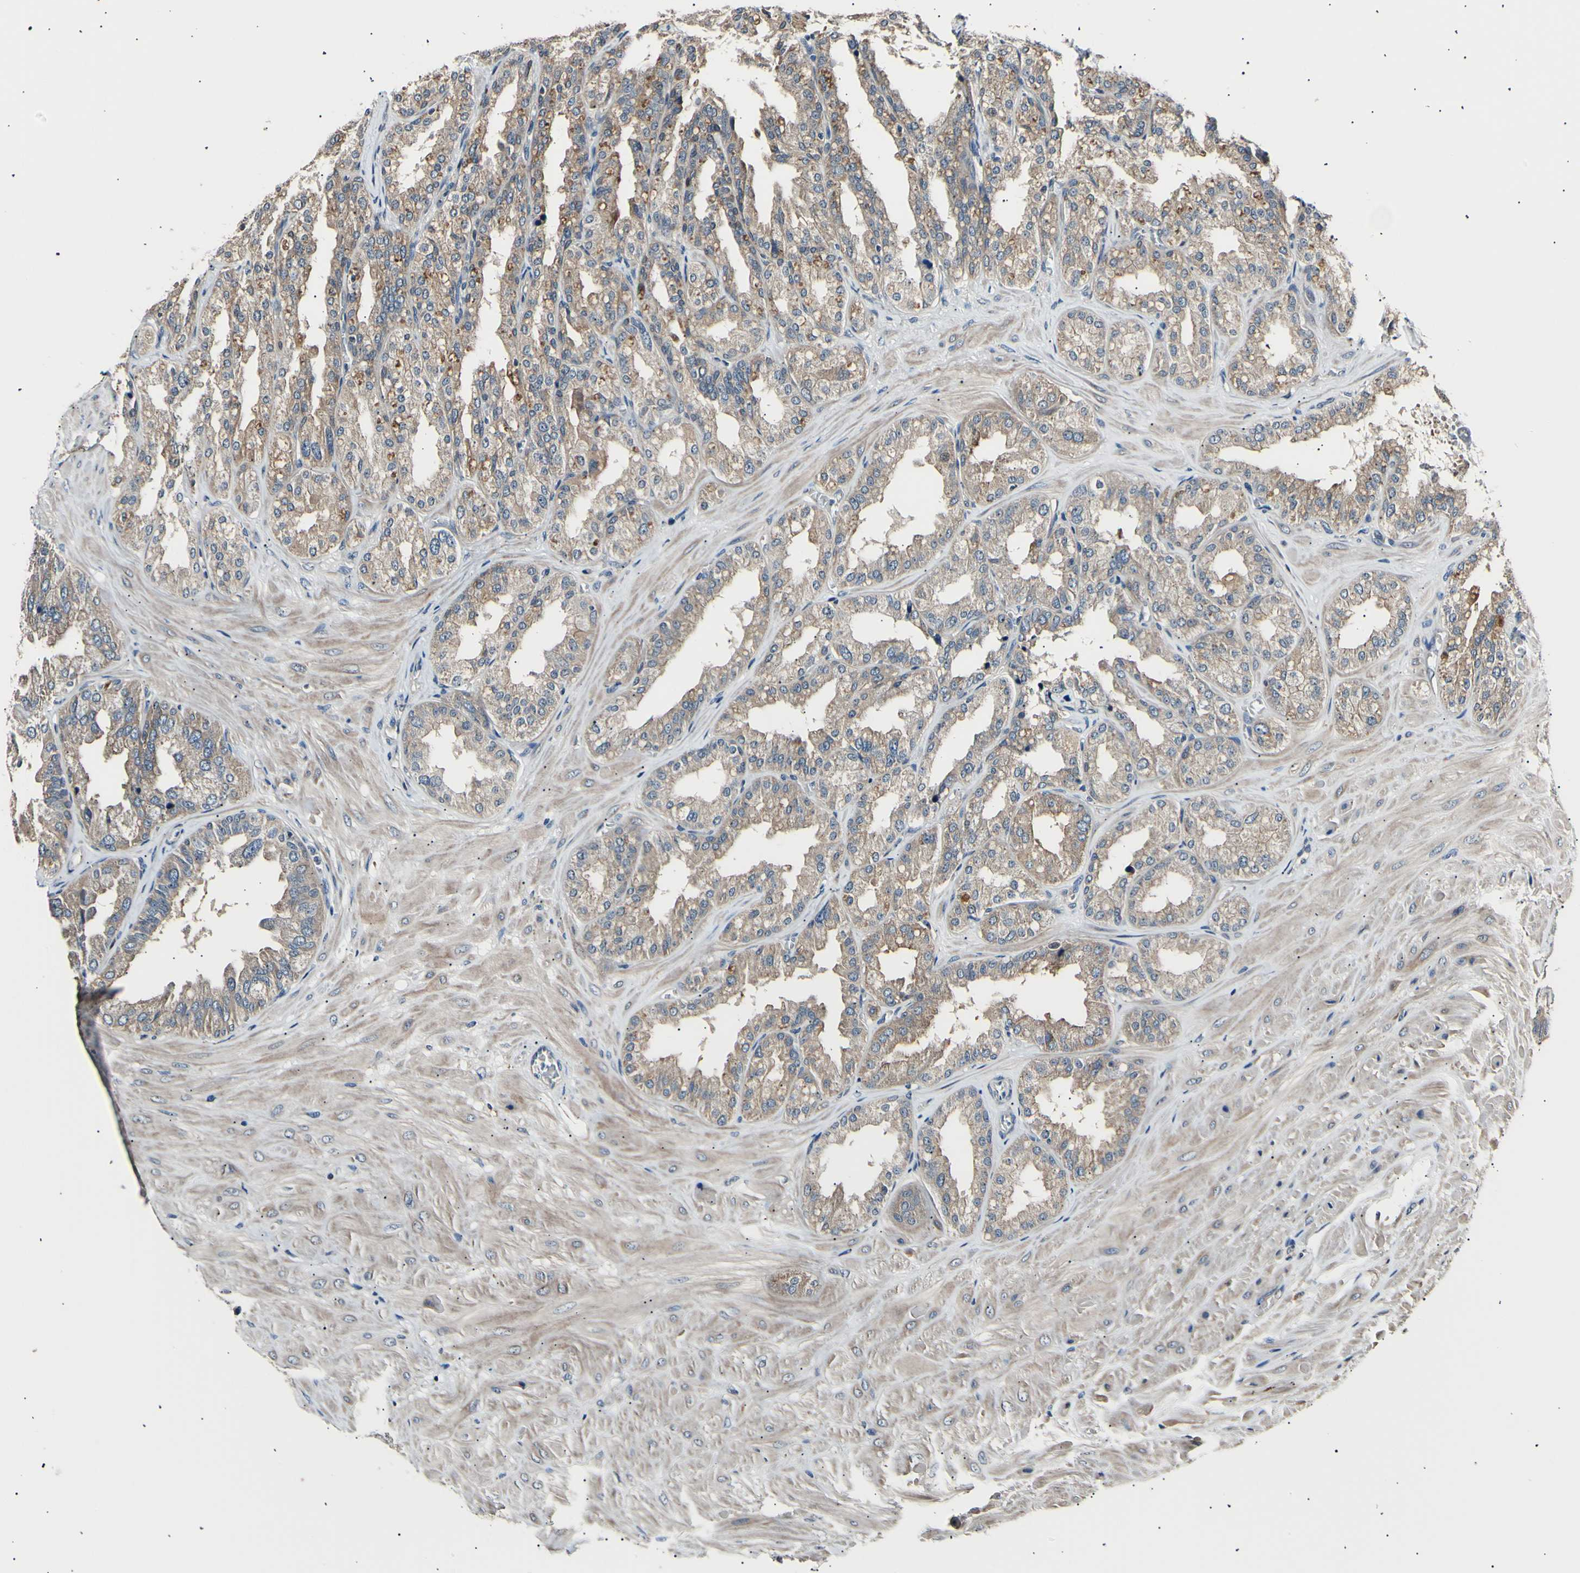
{"staining": {"intensity": "moderate", "quantity": ">75%", "location": "none"}, "tissue": "seminal vesicle", "cell_type": "Glandular cells", "image_type": "normal", "snomed": [{"axis": "morphology", "description": "Normal tissue, NOS"}, {"axis": "topography", "description": "Prostate"}, {"axis": "topography", "description": "Seminal veicle"}], "caption": "The image demonstrates a brown stain indicating the presence of a protein in the None of glandular cells in seminal vesicle. (IHC, brightfield microscopy, high magnification).", "gene": "ITGA6", "patient": {"sex": "male", "age": 51}}